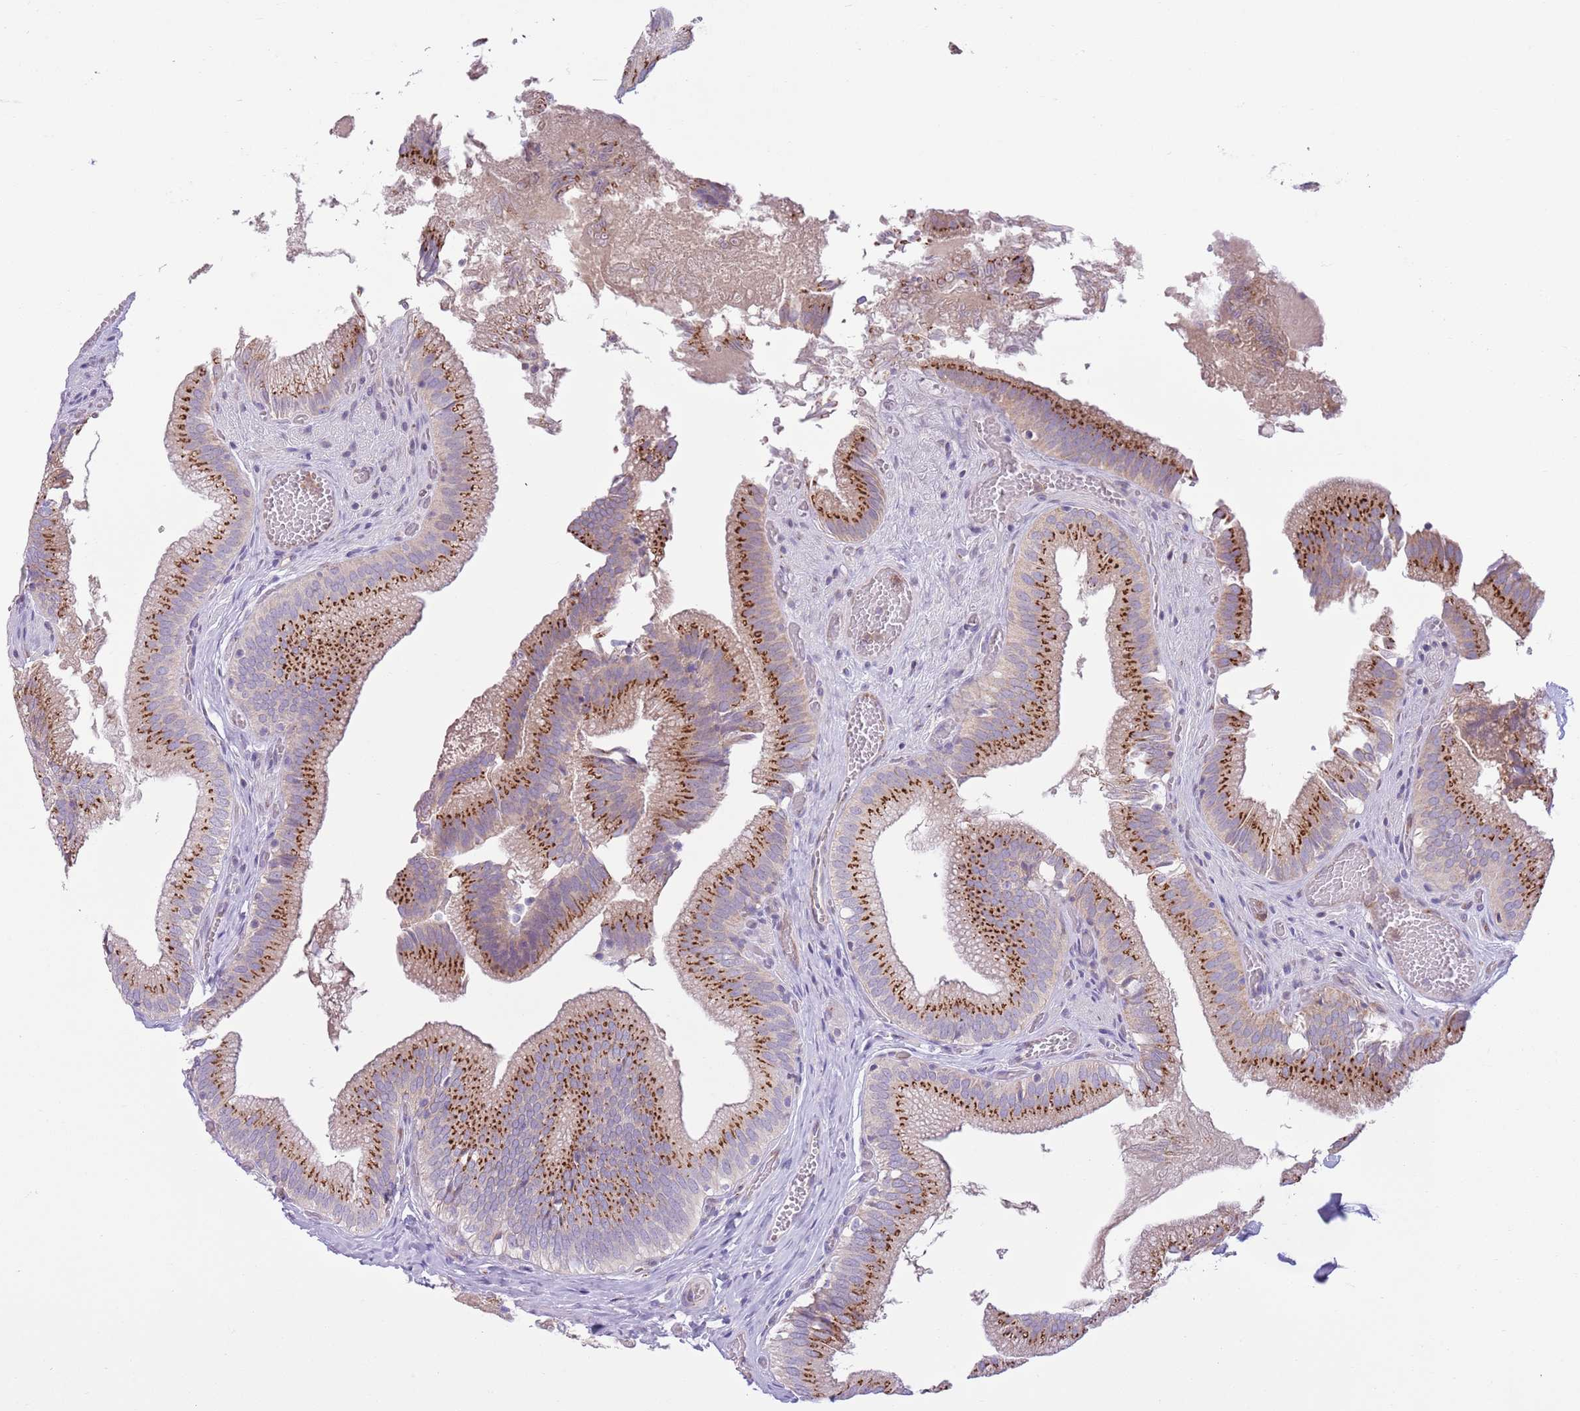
{"staining": {"intensity": "strong", "quantity": ">75%", "location": "cytoplasmic/membranous"}, "tissue": "gallbladder", "cell_type": "Glandular cells", "image_type": "normal", "snomed": [{"axis": "morphology", "description": "Normal tissue, NOS"}, {"axis": "topography", "description": "Gallbladder"}, {"axis": "topography", "description": "Peripheral nerve tissue"}], "caption": "Gallbladder stained with IHC displays strong cytoplasmic/membranous expression in about >75% of glandular cells. (IHC, brightfield microscopy, high magnification).", "gene": "C20orf96", "patient": {"sex": "male", "age": 17}}